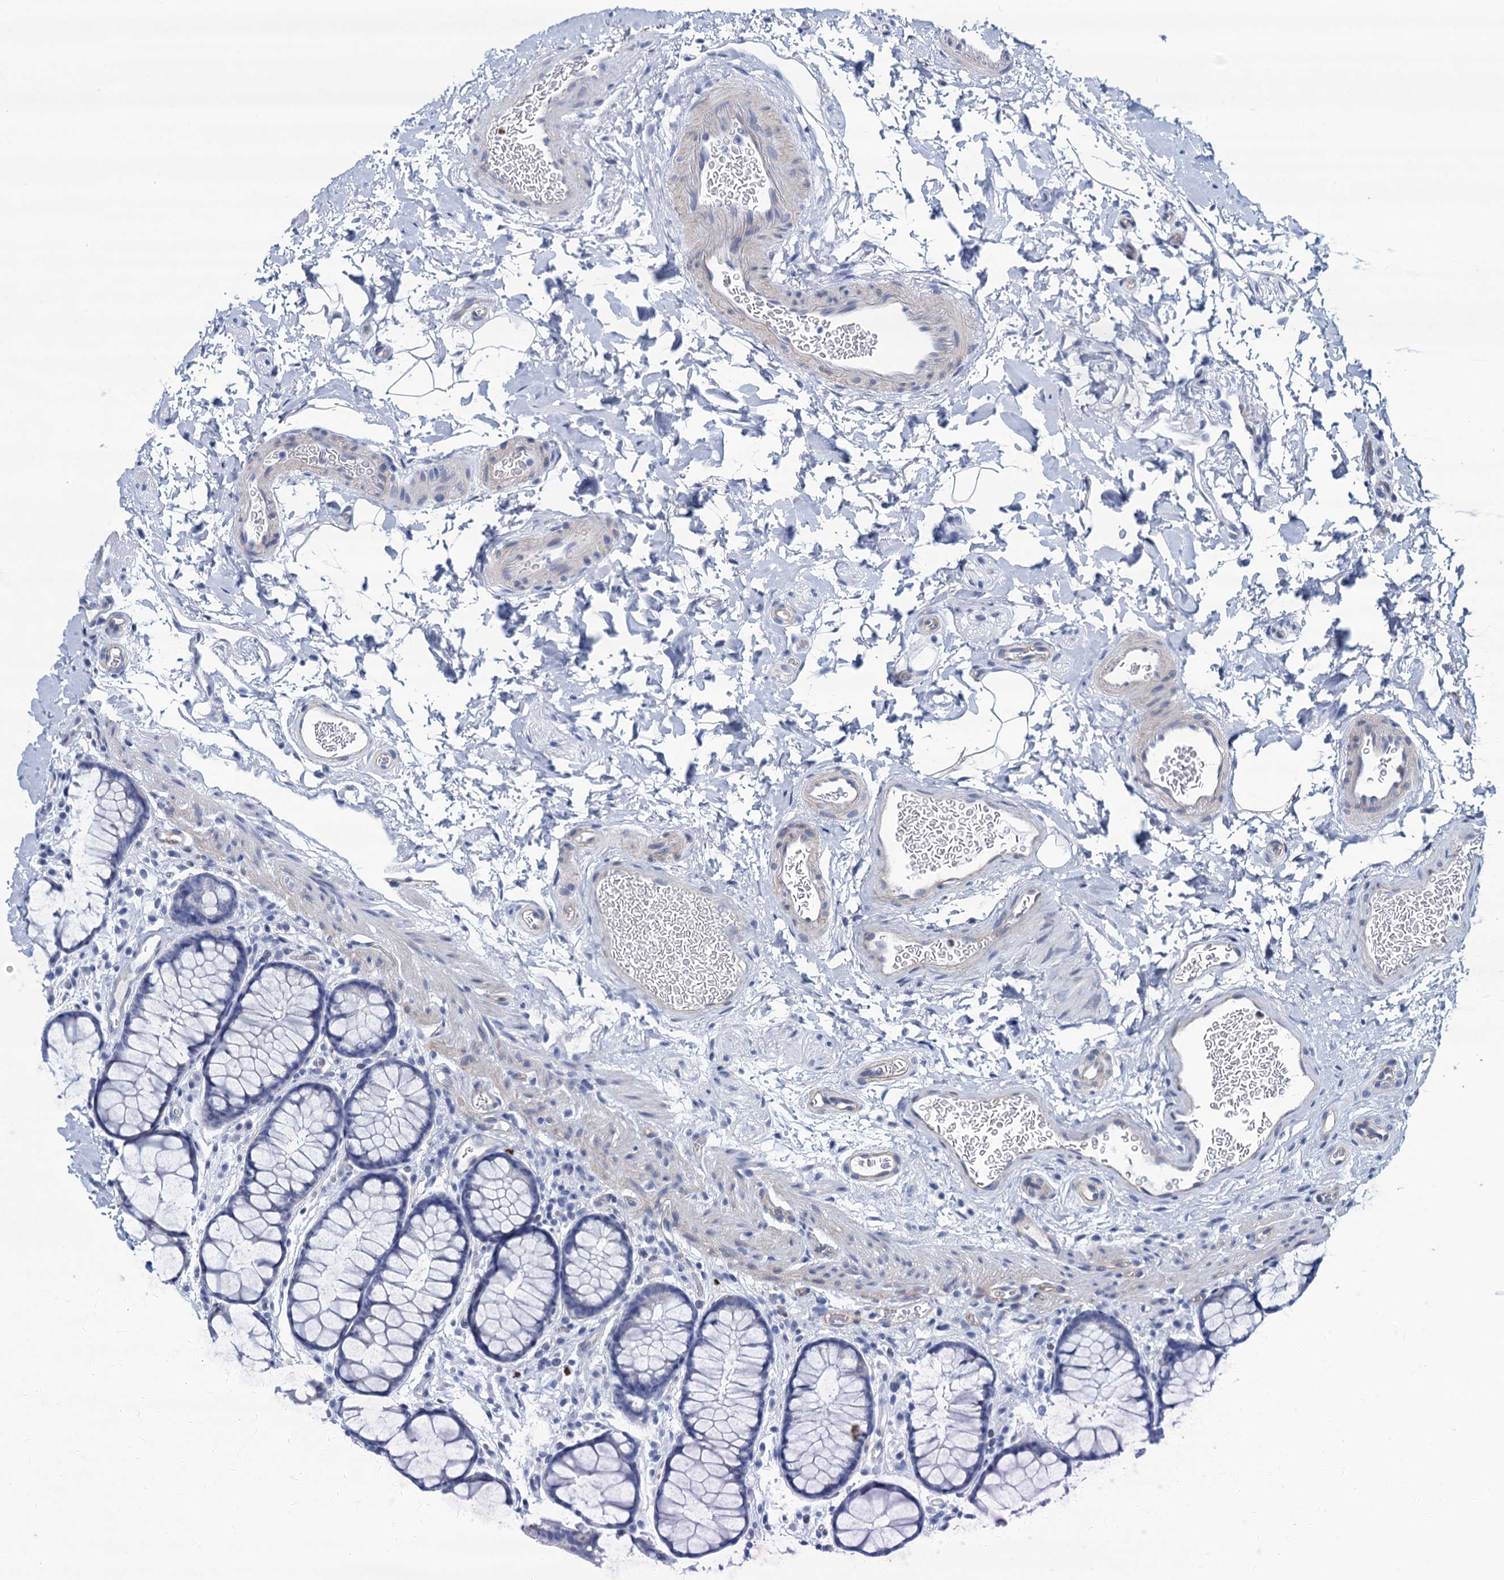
{"staining": {"intensity": "negative", "quantity": "none", "location": "none"}, "tissue": "colon", "cell_type": "Endothelial cells", "image_type": "normal", "snomed": [{"axis": "morphology", "description": "Normal tissue, NOS"}, {"axis": "topography", "description": "Colon"}], "caption": "This is an IHC image of normal colon. There is no positivity in endothelial cells.", "gene": "RHCG", "patient": {"sex": "female", "age": 82}}